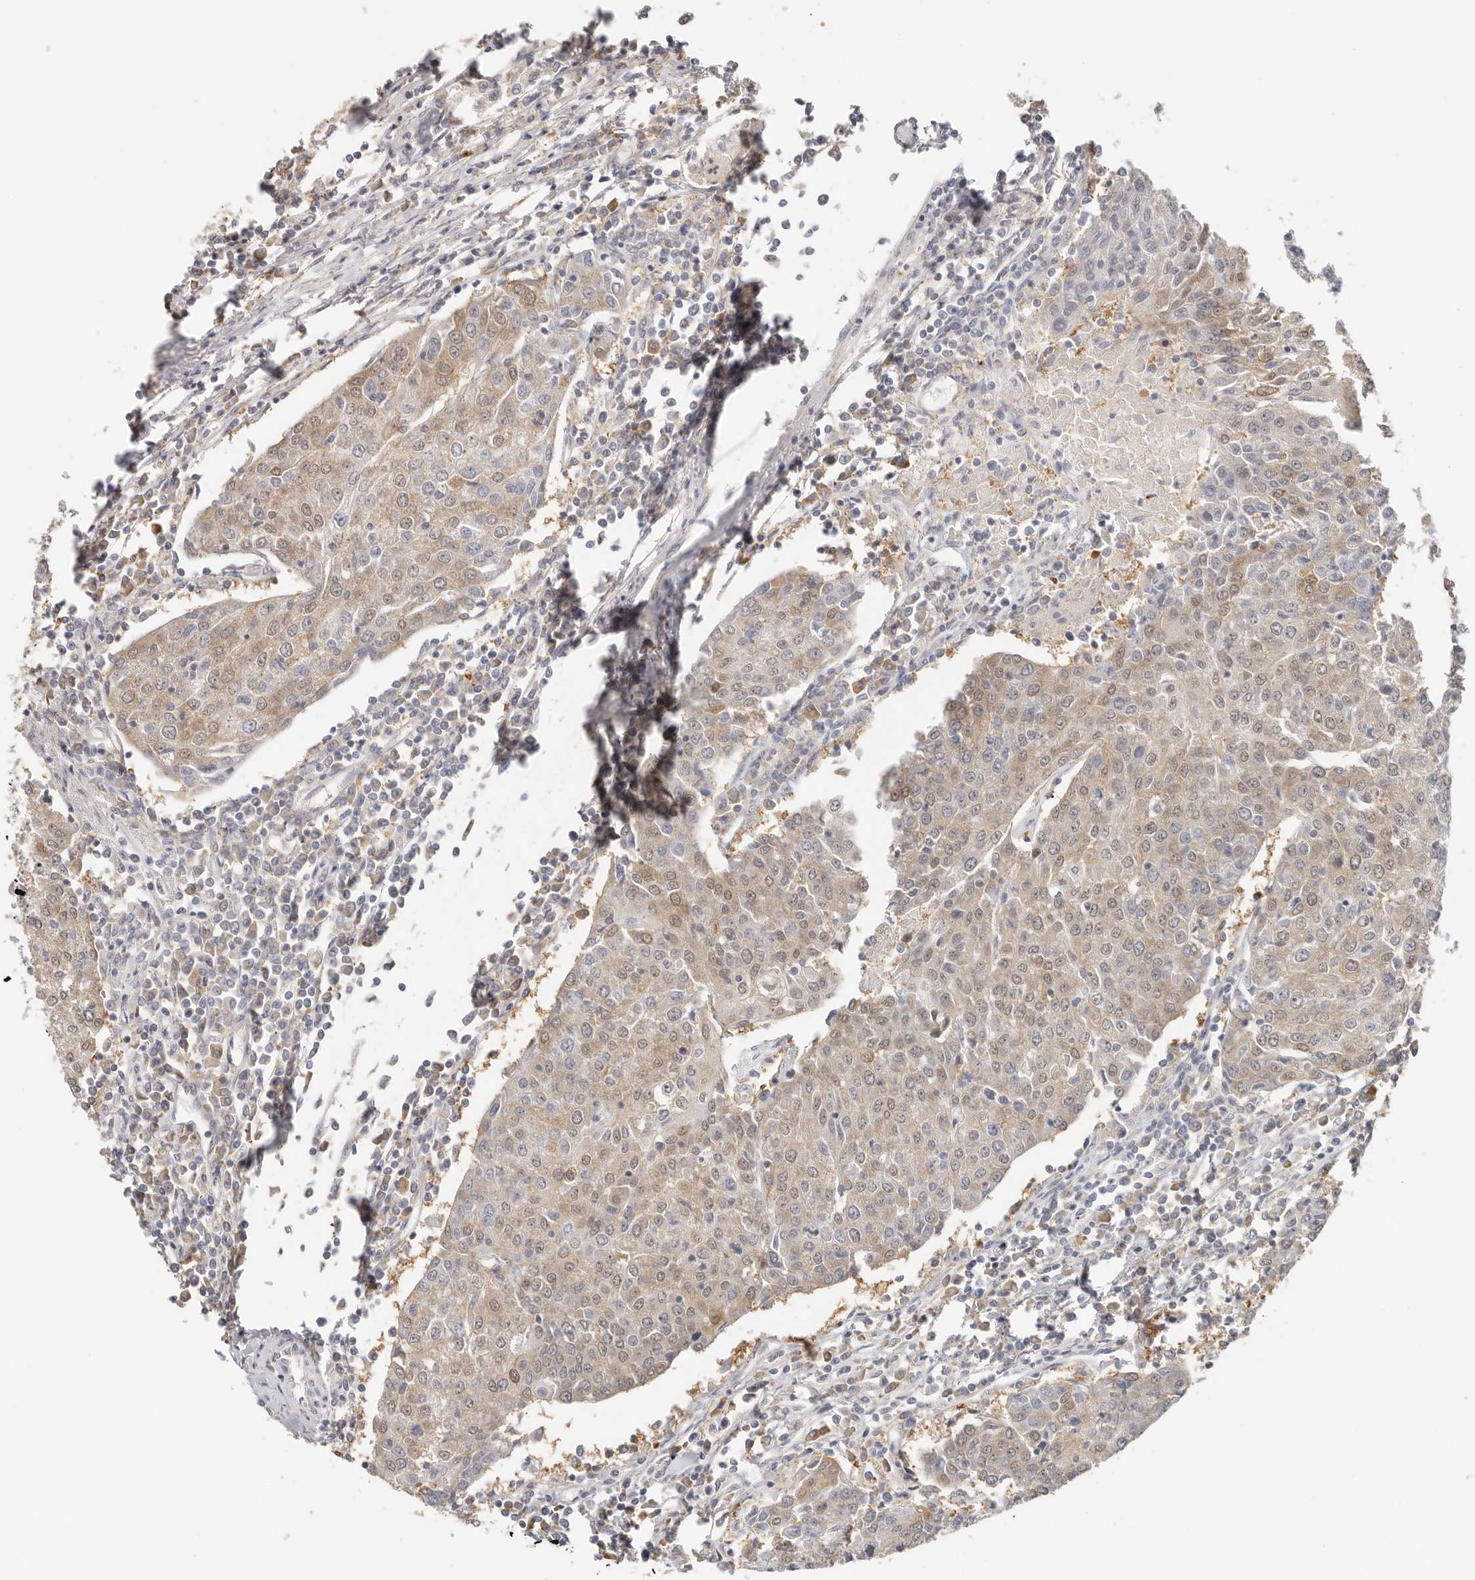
{"staining": {"intensity": "weak", "quantity": ">75%", "location": "cytoplasmic/membranous,nuclear"}, "tissue": "urothelial cancer", "cell_type": "Tumor cells", "image_type": "cancer", "snomed": [{"axis": "morphology", "description": "Urothelial carcinoma, High grade"}, {"axis": "topography", "description": "Urinary bladder"}], "caption": "Immunohistochemical staining of human high-grade urothelial carcinoma demonstrates low levels of weak cytoplasmic/membranous and nuclear expression in about >75% of tumor cells.", "gene": "LARP7", "patient": {"sex": "female", "age": 85}}